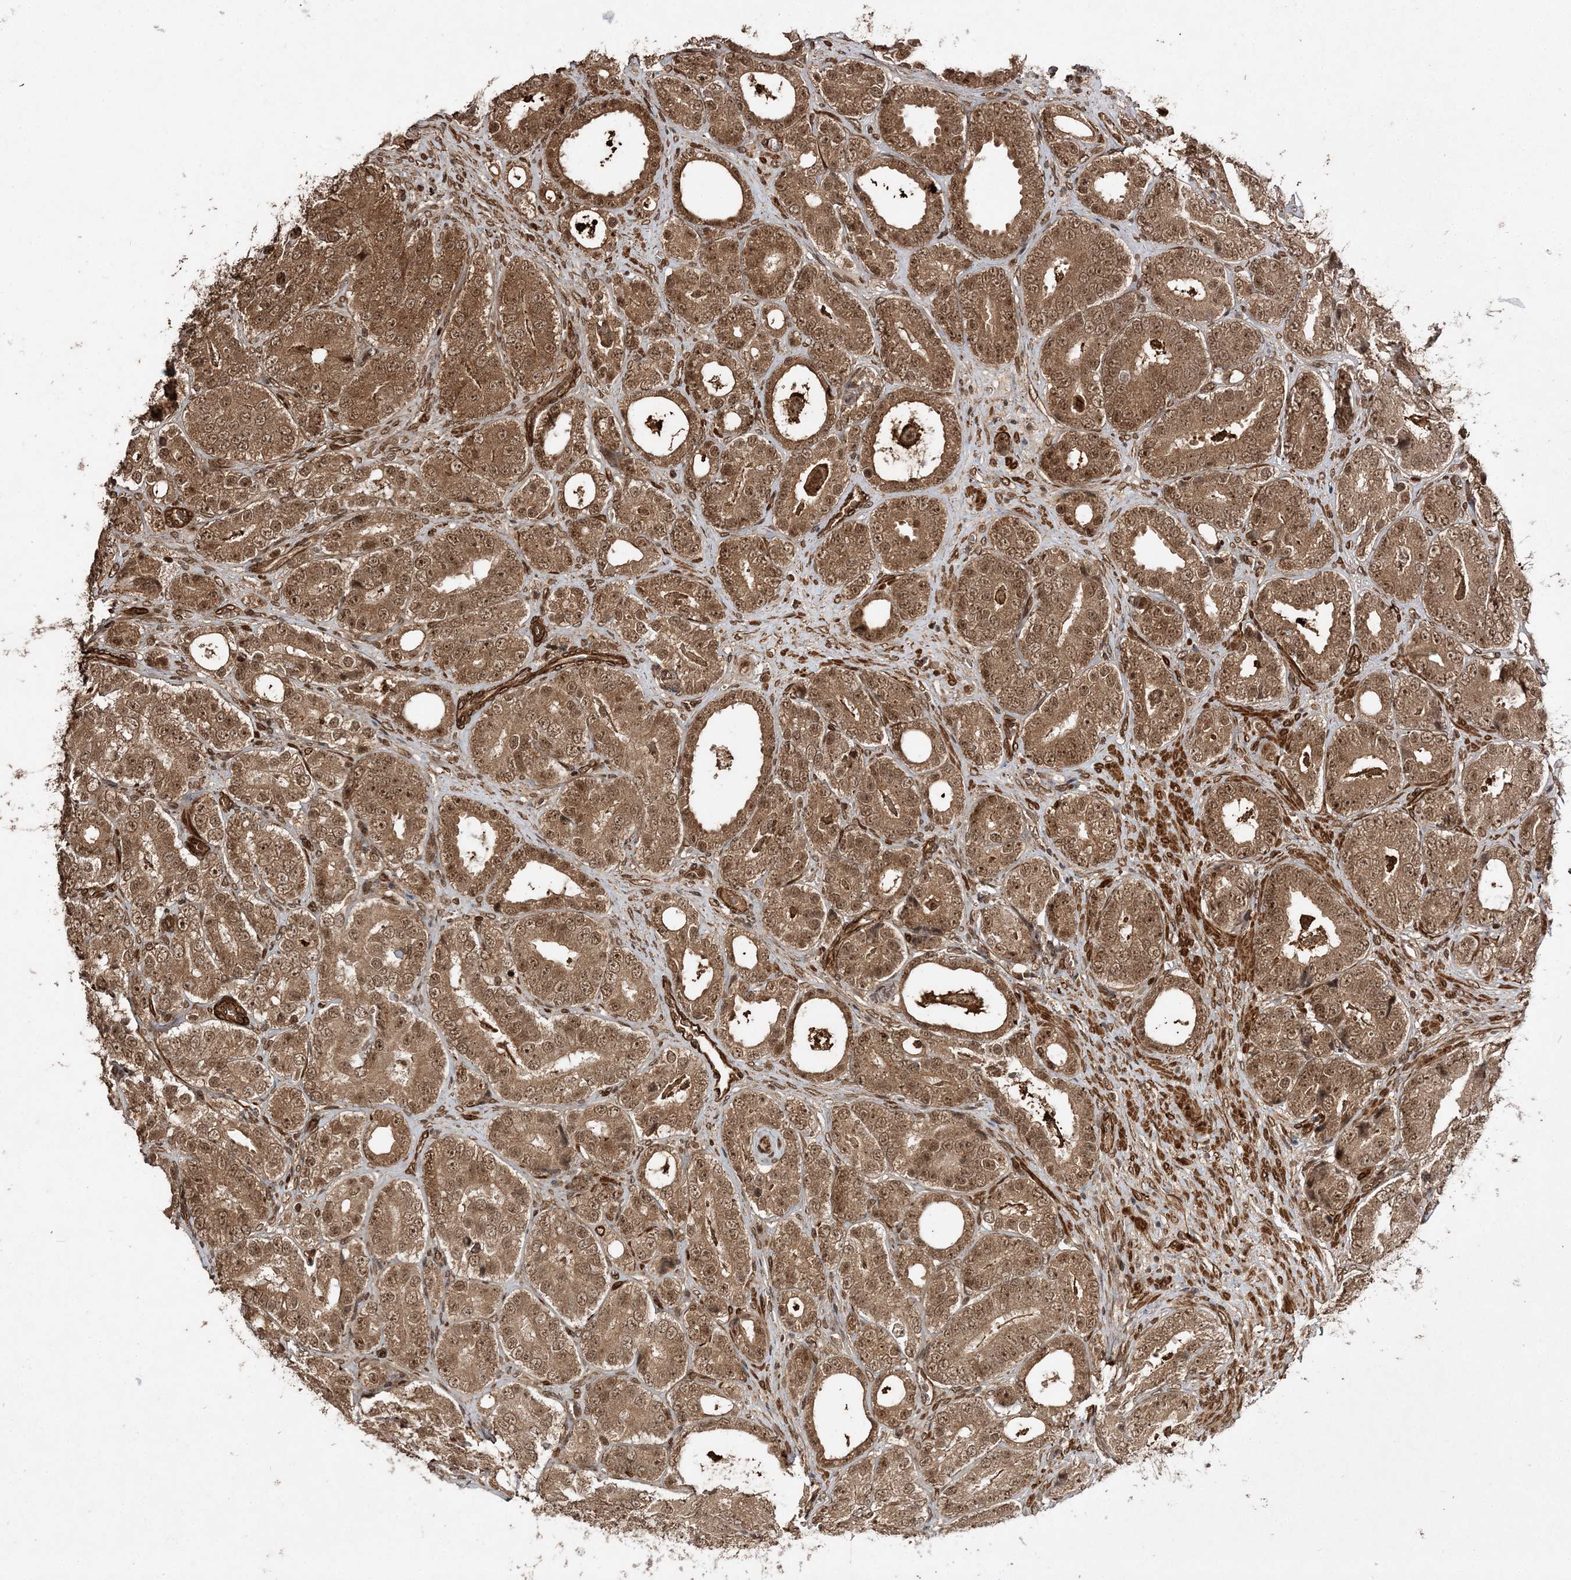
{"staining": {"intensity": "moderate", "quantity": ">75%", "location": "cytoplasmic/membranous,nuclear"}, "tissue": "prostate cancer", "cell_type": "Tumor cells", "image_type": "cancer", "snomed": [{"axis": "morphology", "description": "Adenocarcinoma, High grade"}, {"axis": "topography", "description": "Prostate"}], "caption": "Prostate high-grade adenocarcinoma stained with a brown dye displays moderate cytoplasmic/membranous and nuclear positive staining in about >75% of tumor cells.", "gene": "ETAA1", "patient": {"sex": "male", "age": 56}}